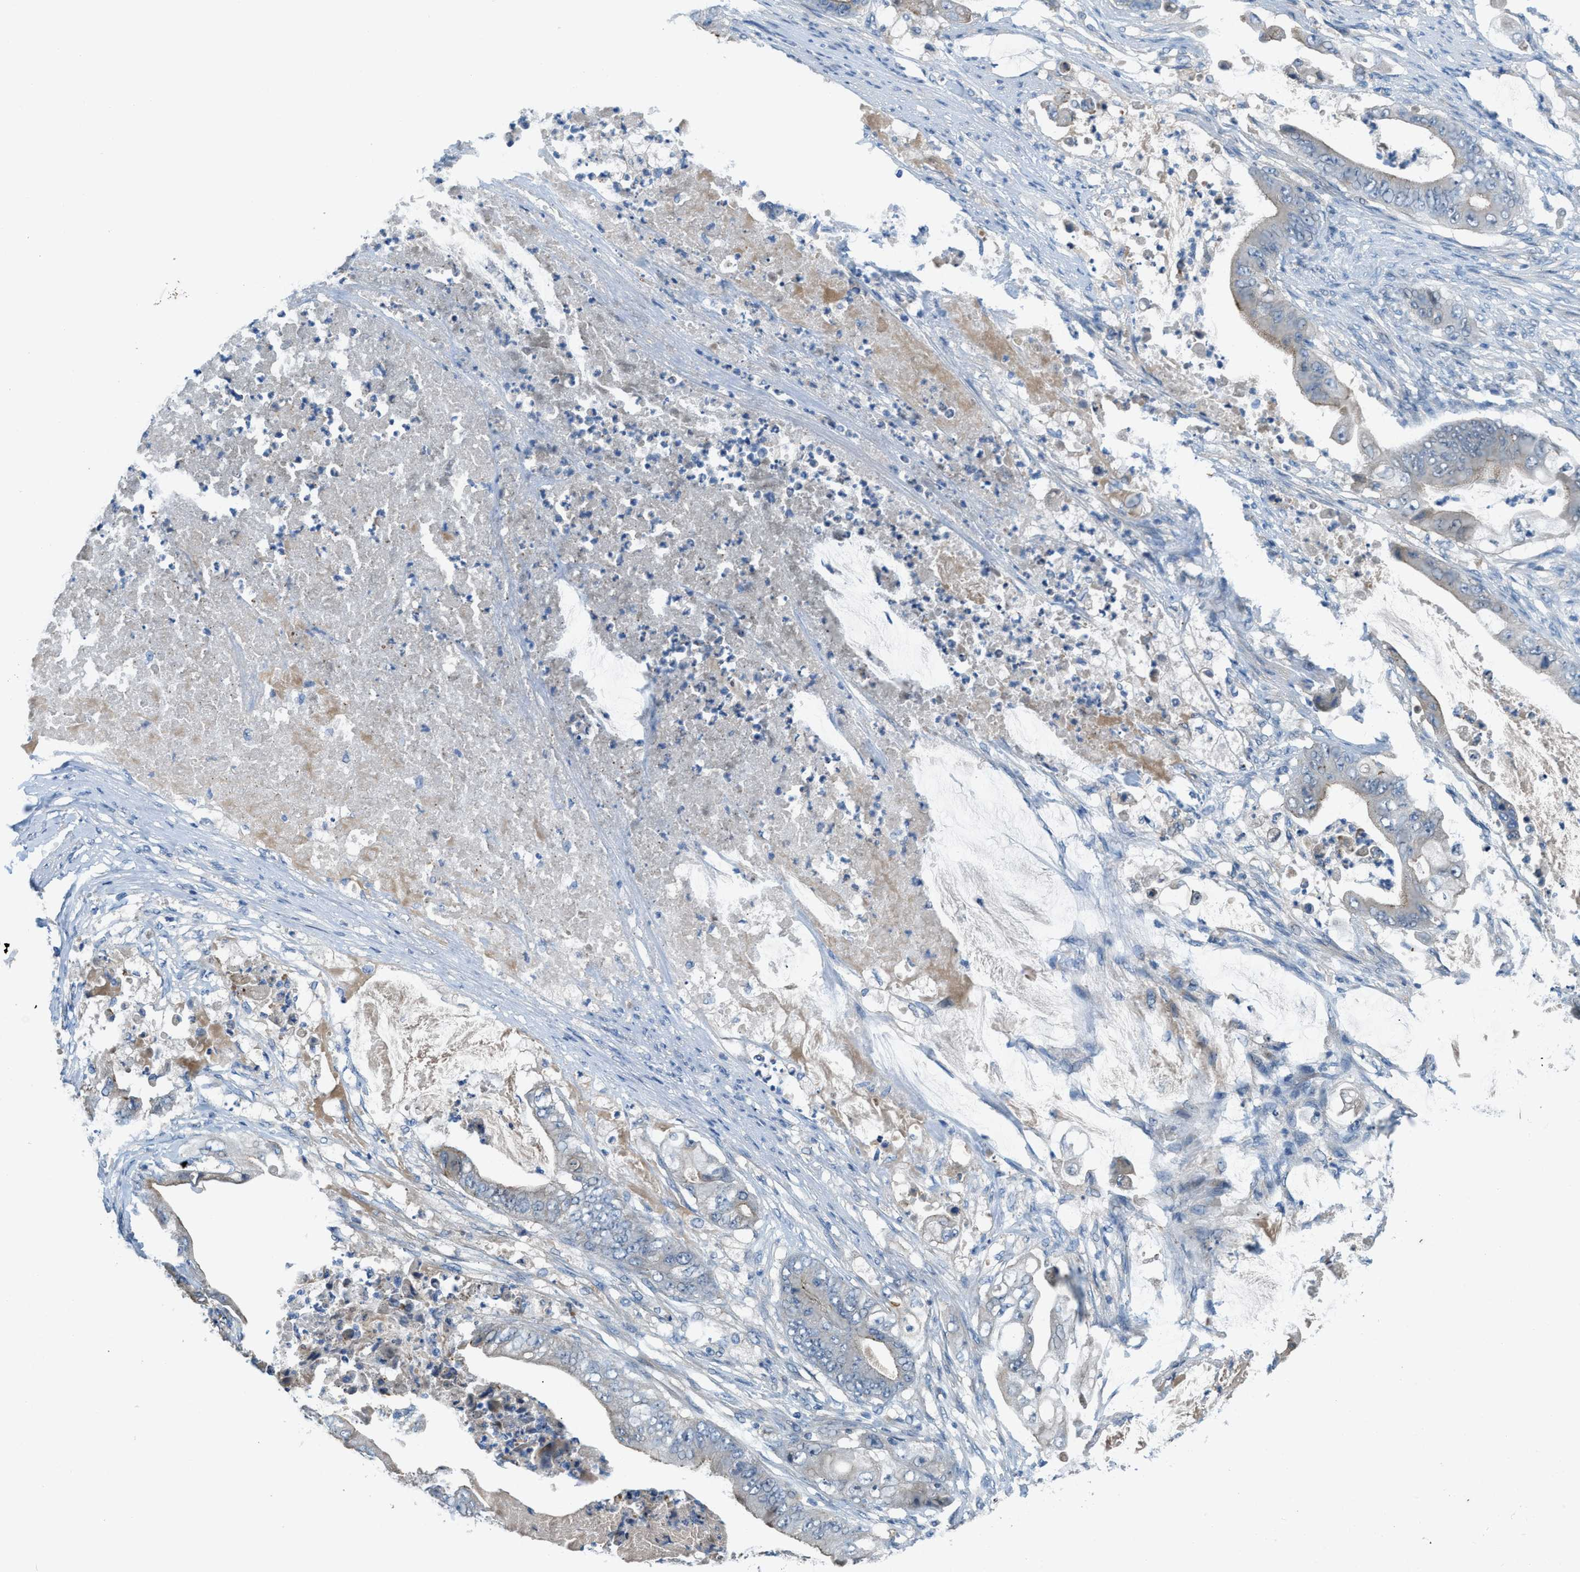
{"staining": {"intensity": "moderate", "quantity": "<25%", "location": "cytoplasmic/membranous"}, "tissue": "stomach cancer", "cell_type": "Tumor cells", "image_type": "cancer", "snomed": [{"axis": "morphology", "description": "Adenocarcinoma, NOS"}, {"axis": "topography", "description": "Stomach"}], "caption": "The image shows staining of stomach cancer, revealing moderate cytoplasmic/membranous protein expression (brown color) within tumor cells.", "gene": "BAZ2B", "patient": {"sex": "female", "age": 73}}